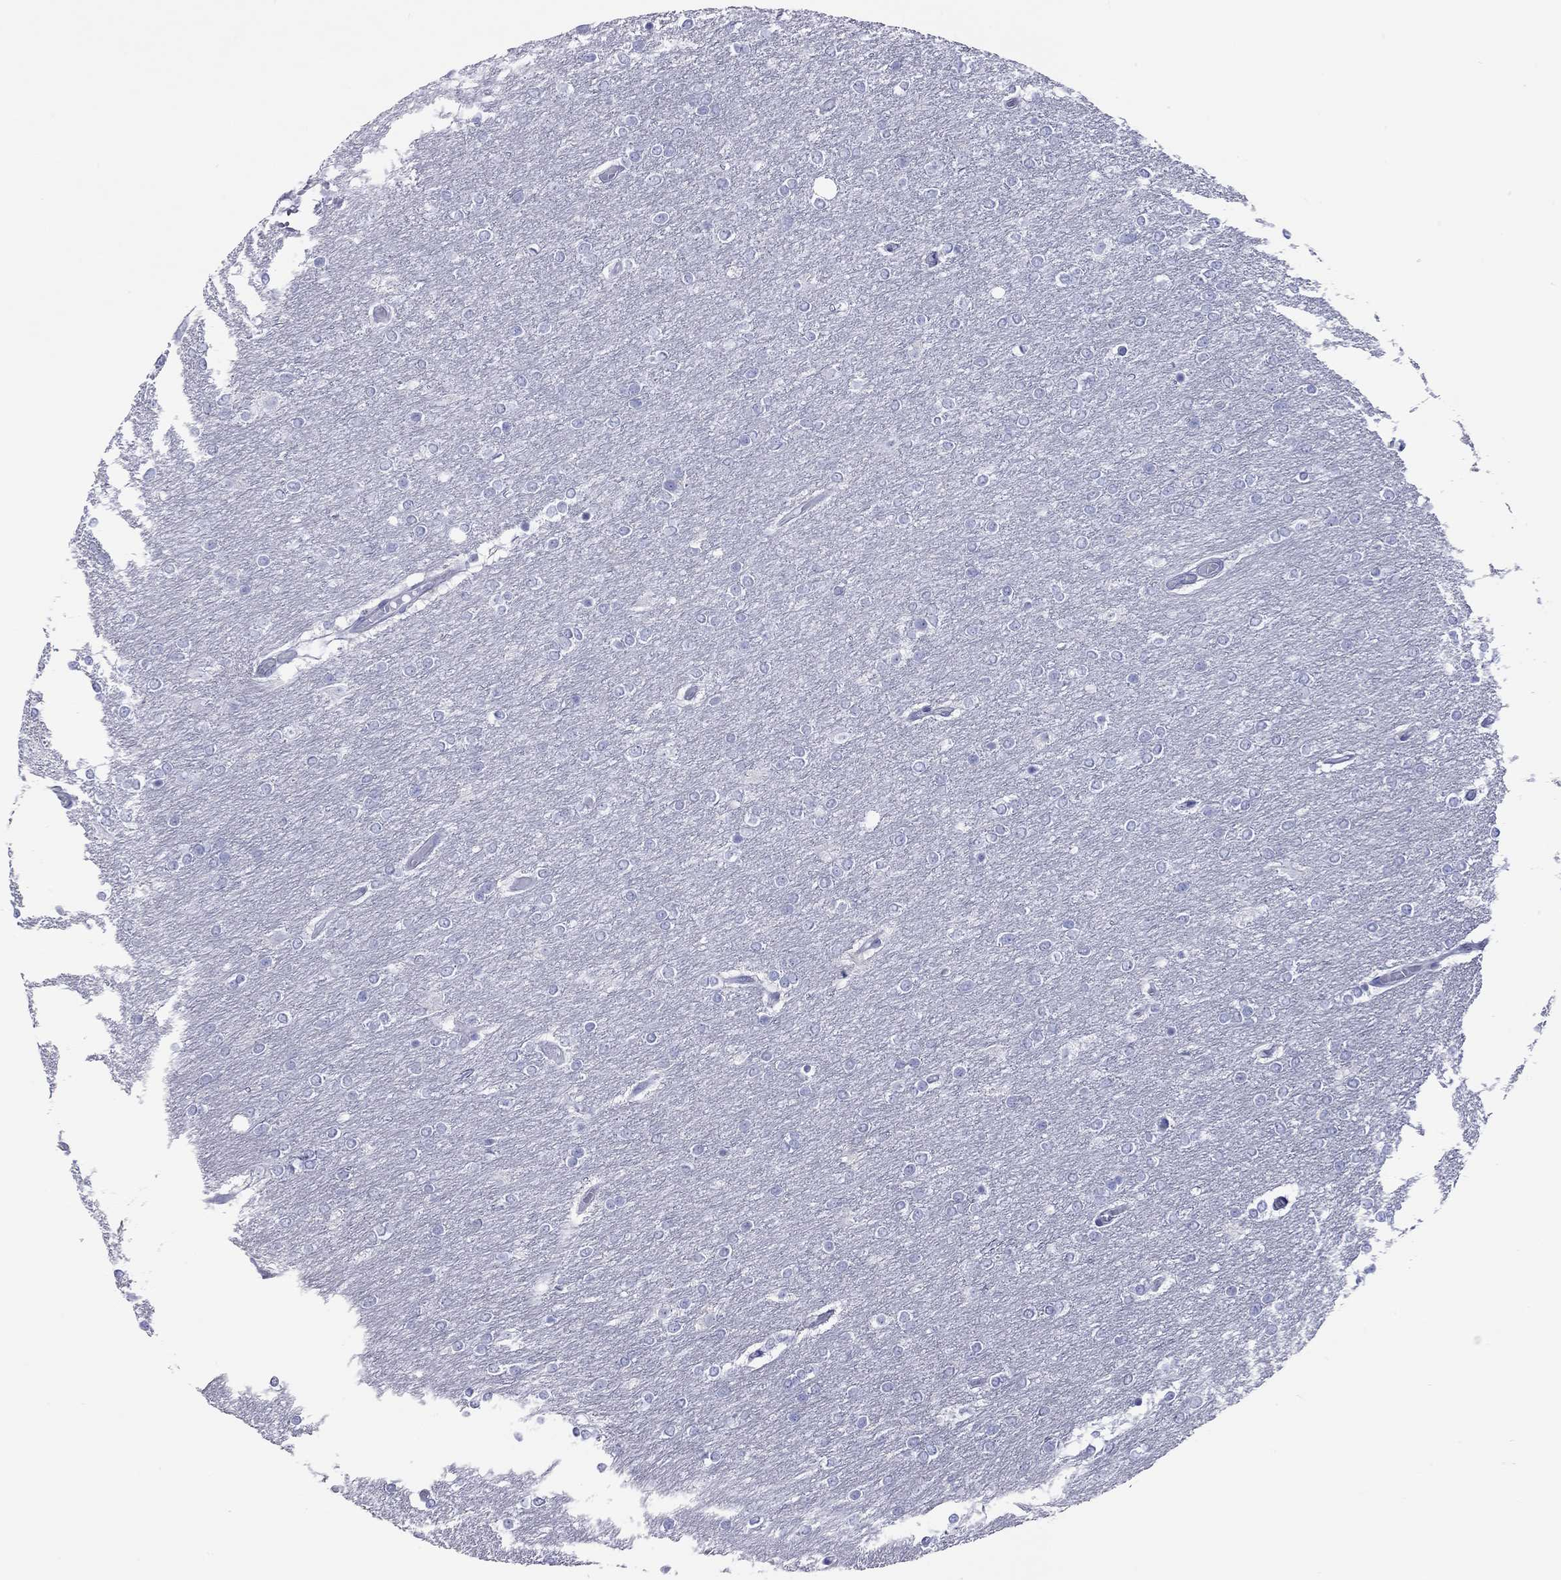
{"staining": {"intensity": "negative", "quantity": "none", "location": "none"}, "tissue": "glioma", "cell_type": "Tumor cells", "image_type": "cancer", "snomed": [{"axis": "morphology", "description": "Glioma, malignant, High grade"}, {"axis": "topography", "description": "Brain"}], "caption": "Glioma stained for a protein using immunohistochemistry demonstrates no positivity tumor cells.", "gene": "VSIG10", "patient": {"sex": "female", "age": 61}}